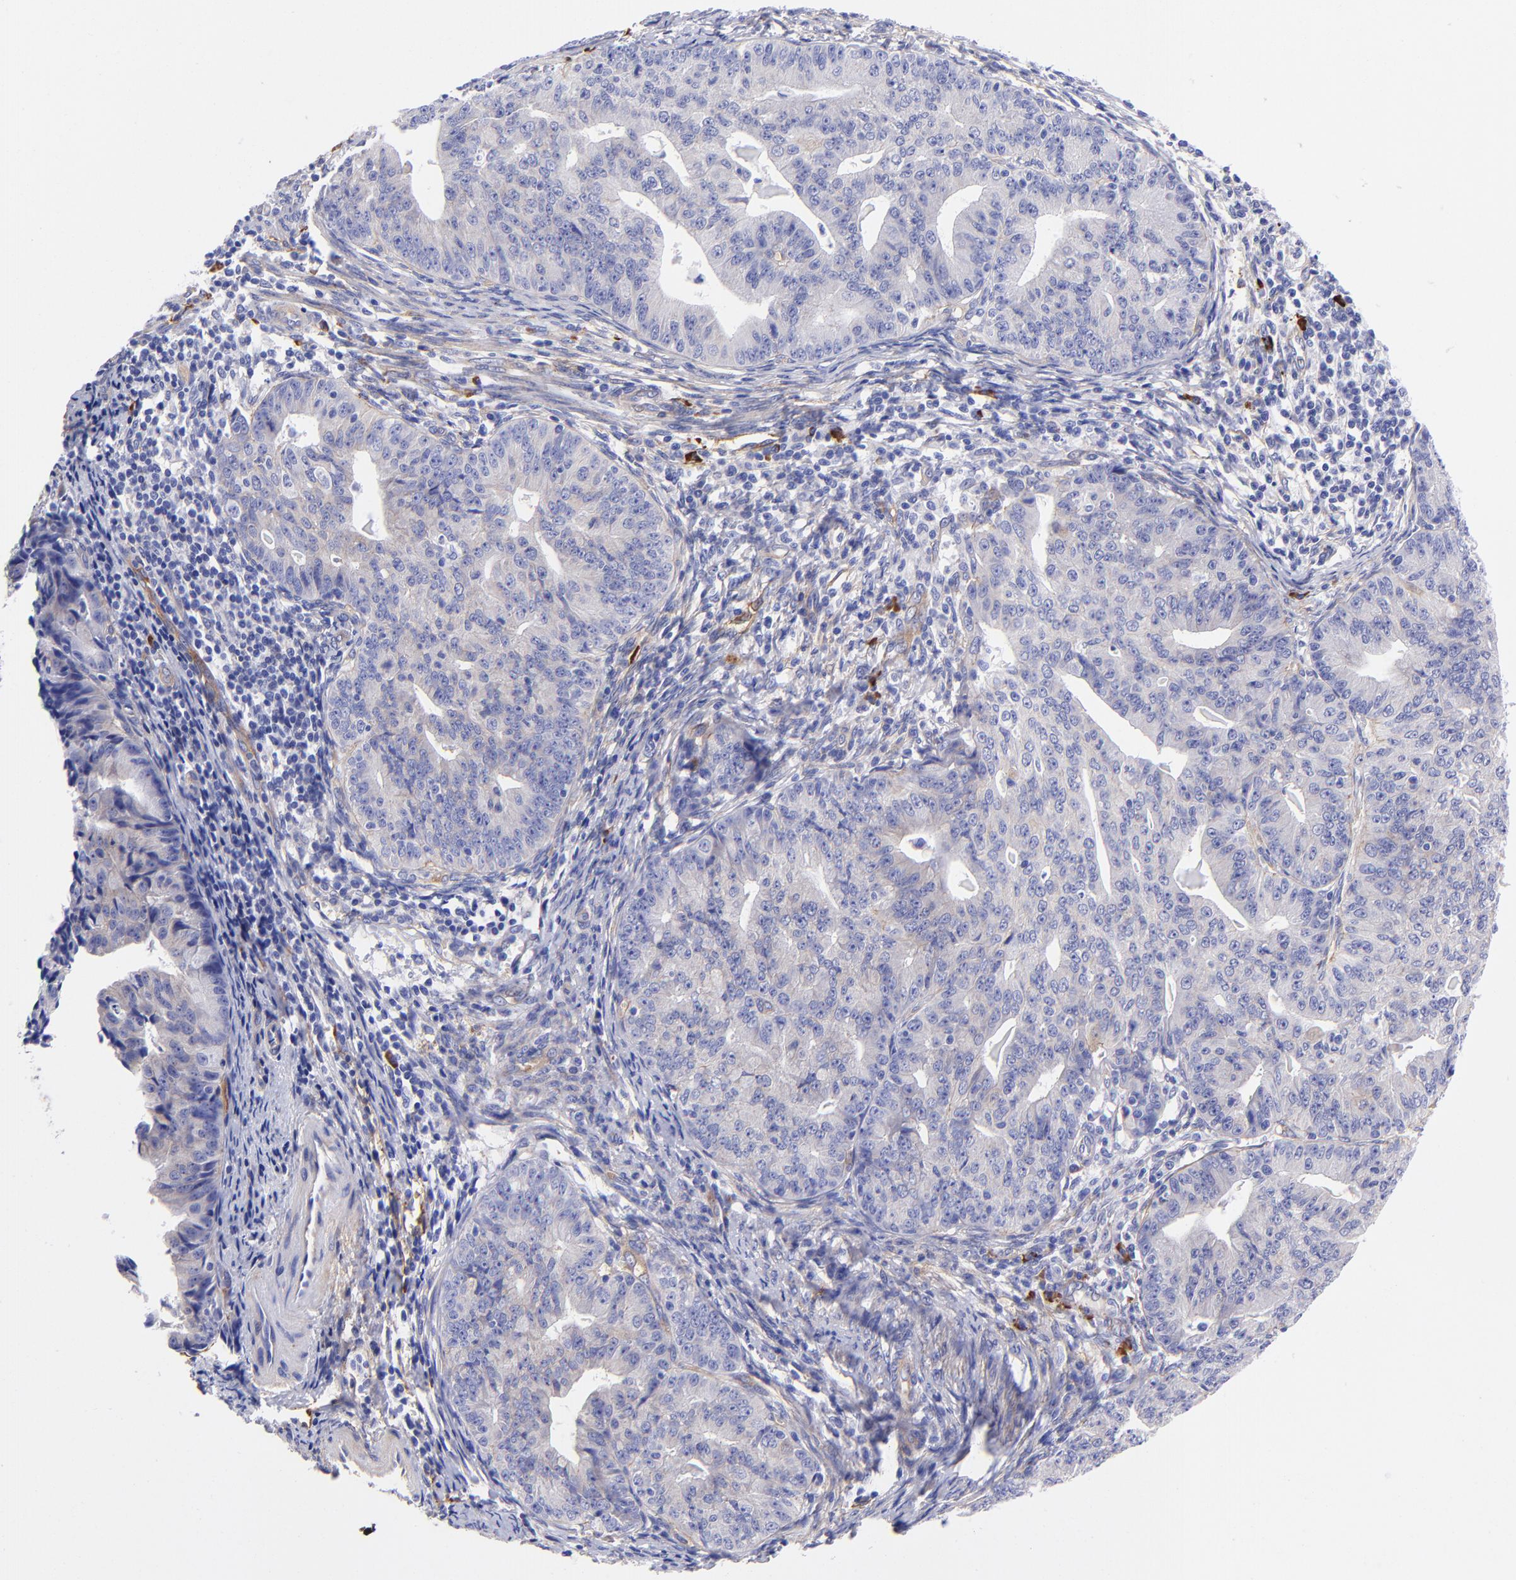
{"staining": {"intensity": "moderate", "quantity": "<25%", "location": "cytoplasmic/membranous"}, "tissue": "endometrial cancer", "cell_type": "Tumor cells", "image_type": "cancer", "snomed": [{"axis": "morphology", "description": "Adenocarcinoma, NOS"}, {"axis": "topography", "description": "Endometrium"}], "caption": "Immunohistochemistry (IHC) of adenocarcinoma (endometrial) demonstrates low levels of moderate cytoplasmic/membranous staining in about <25% of tumor cells.", "gene": "PPFIBP1", "patient": {"sex": "female", "age": 56}}